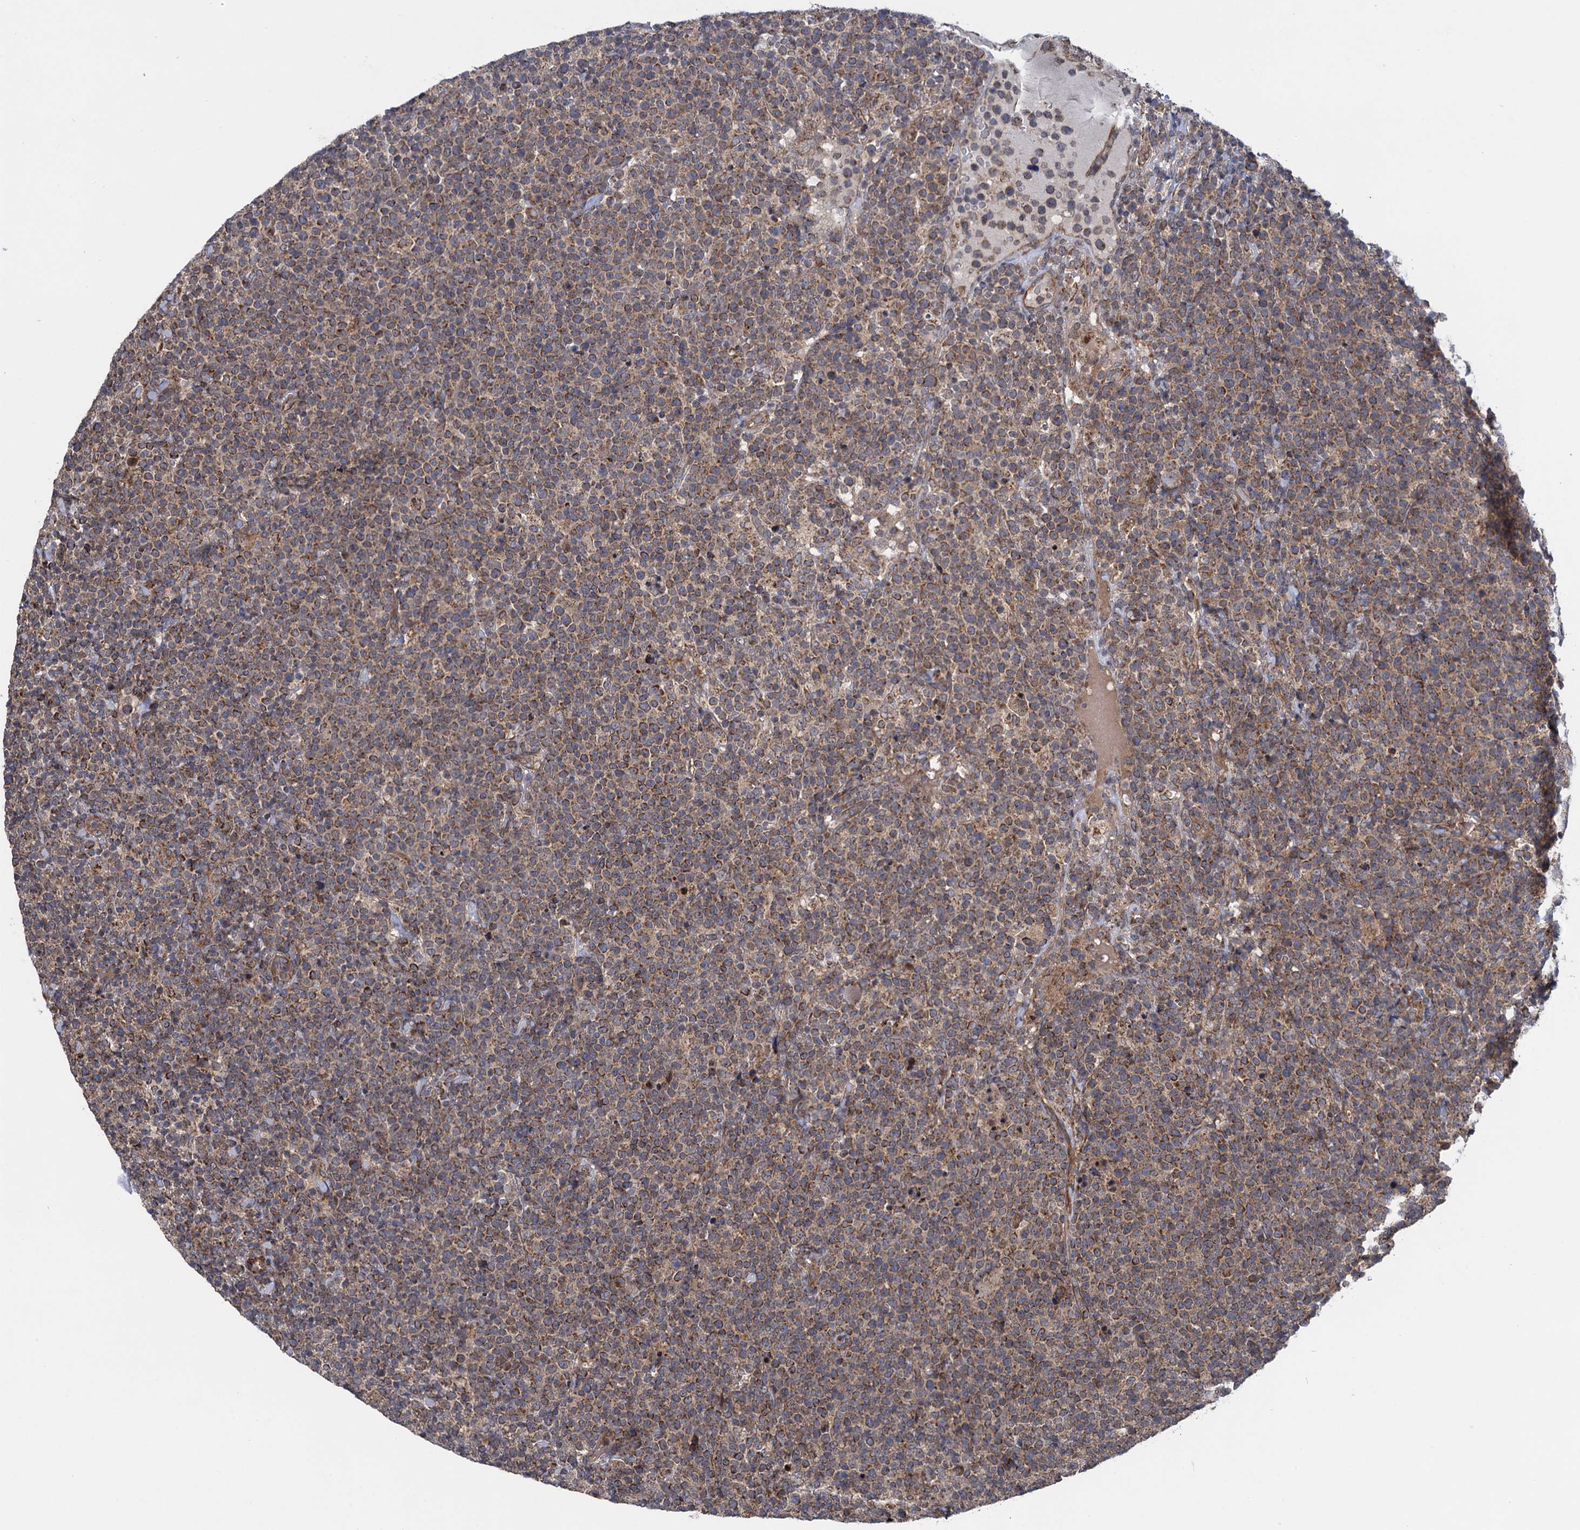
{"staining": {"intensity": "moderate", "quantity": ">75%", "location": "cytoplasmic/membranous"}, "tissue": "lymphoma", "cell_type": "Tumor cells", "image_type": "cancer", "snomed": [{"axis": "morphology", "description": "Malignant lymphoma, non-Hodgkin's type, High grade"}, {"axis": "topography", "description": "Lymph node"}], "caption": "Tumor cells reveal moderate cytoplasmic/membranous positivity in about >75% of cells in malignant lymphoma, non-Hodgkin's type (high-grade). Nuclei are stained in blue.", "gene": "HAUS1", "patient": {"sex": "male", "age": 61}}